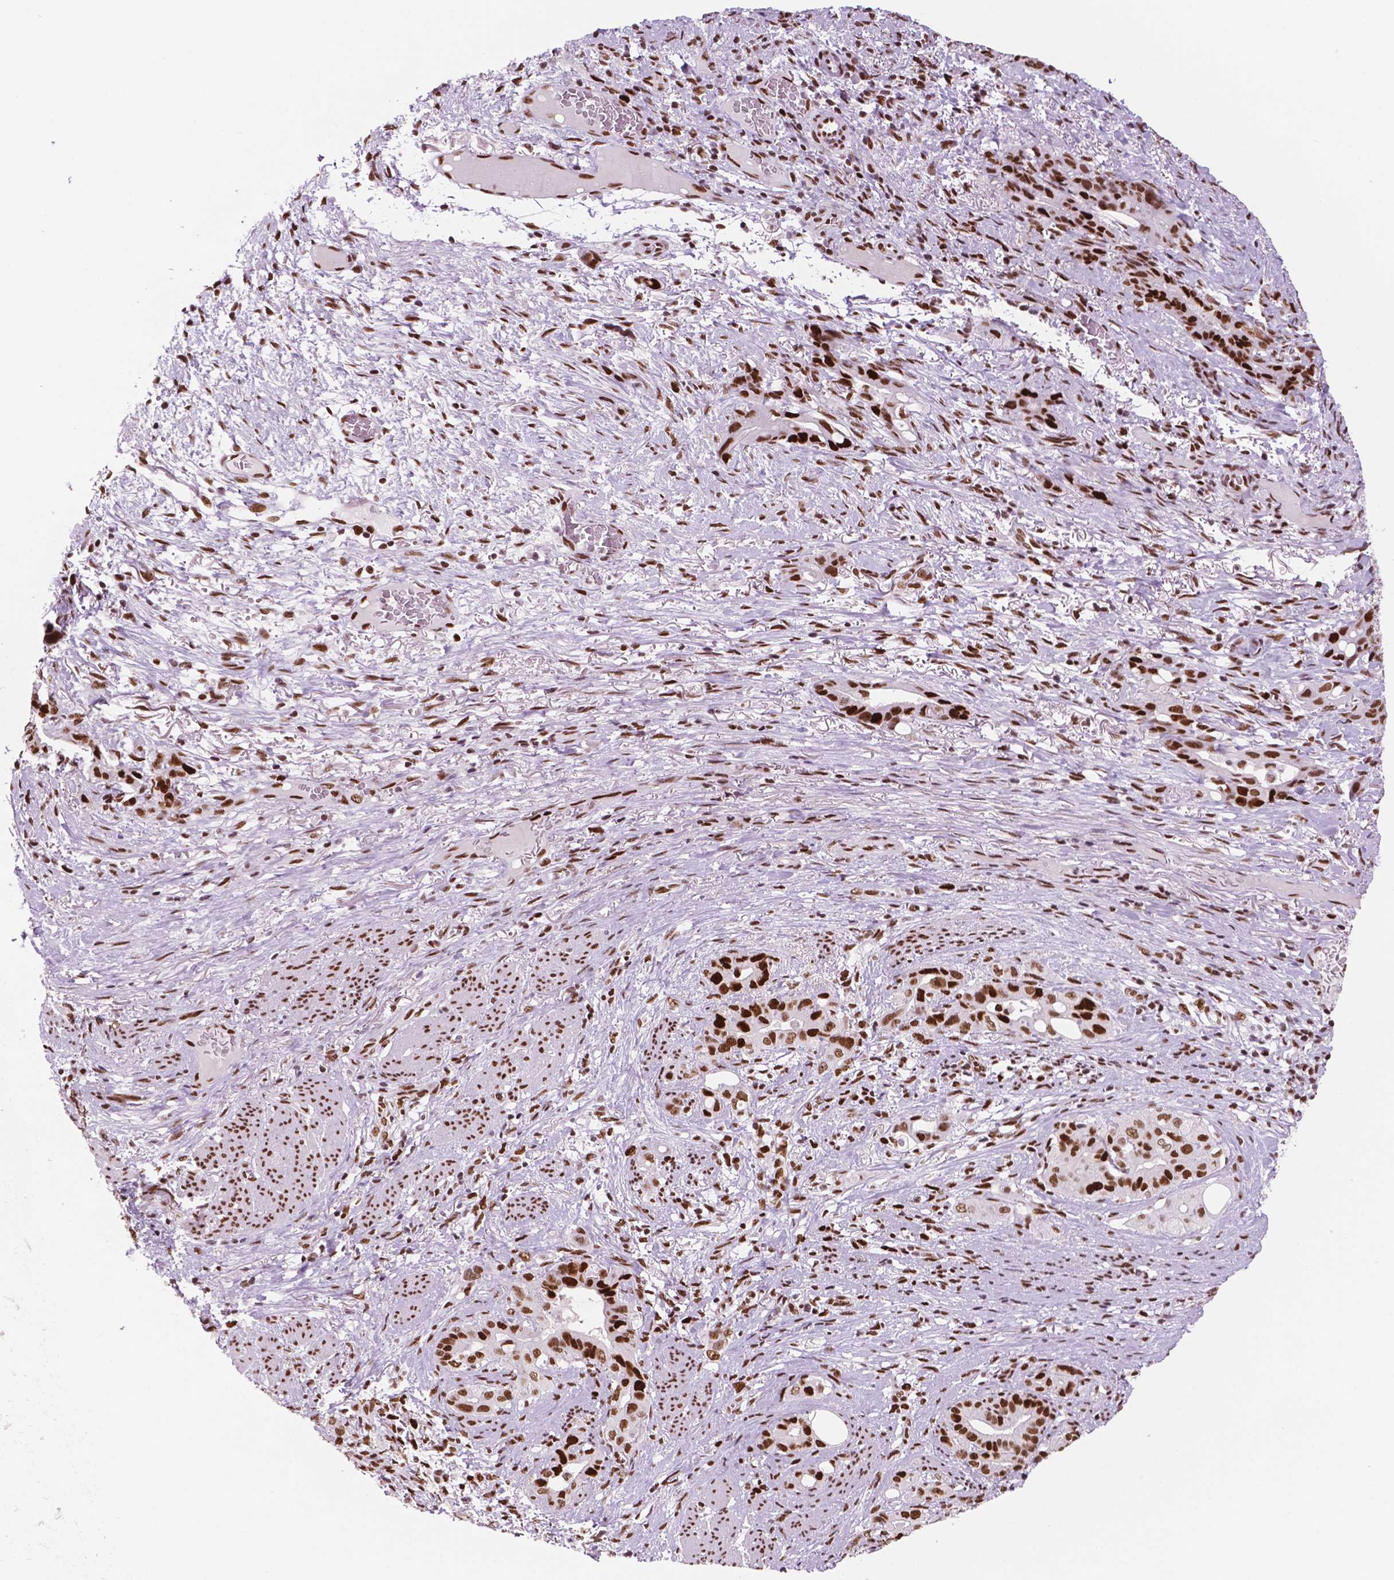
{"staining": {"intensity": "strong", "quantity": ">75%", "location": "nuclear"}, "tissue": "stomach cancer", "cell_type": "Tumor cells", "image_type": "cancer", "snomed": [{"axis": "morphology", "description": "Normal tissue, NOS"}, {"axis": "morphology", "description": "Adenocarcinoma, NOS"}, {"axis": "topography", "description": "Esophagus"}, {"axis": "topography", "description": "Stomach, upper"}], "caption": "Immunohistochemical staining of human stomach adenocarcinoma demonstrates high levels of strong nuclear protein expression in about >75% of tumor cells. (Stains: DAB (3,3'-diaminobenzidine) in brown, nuclei in blue, Microscopy: brightfield microscopy at high magnification).", "gene": "MSH6", "patient": {"sex": "male", "age": 62}}